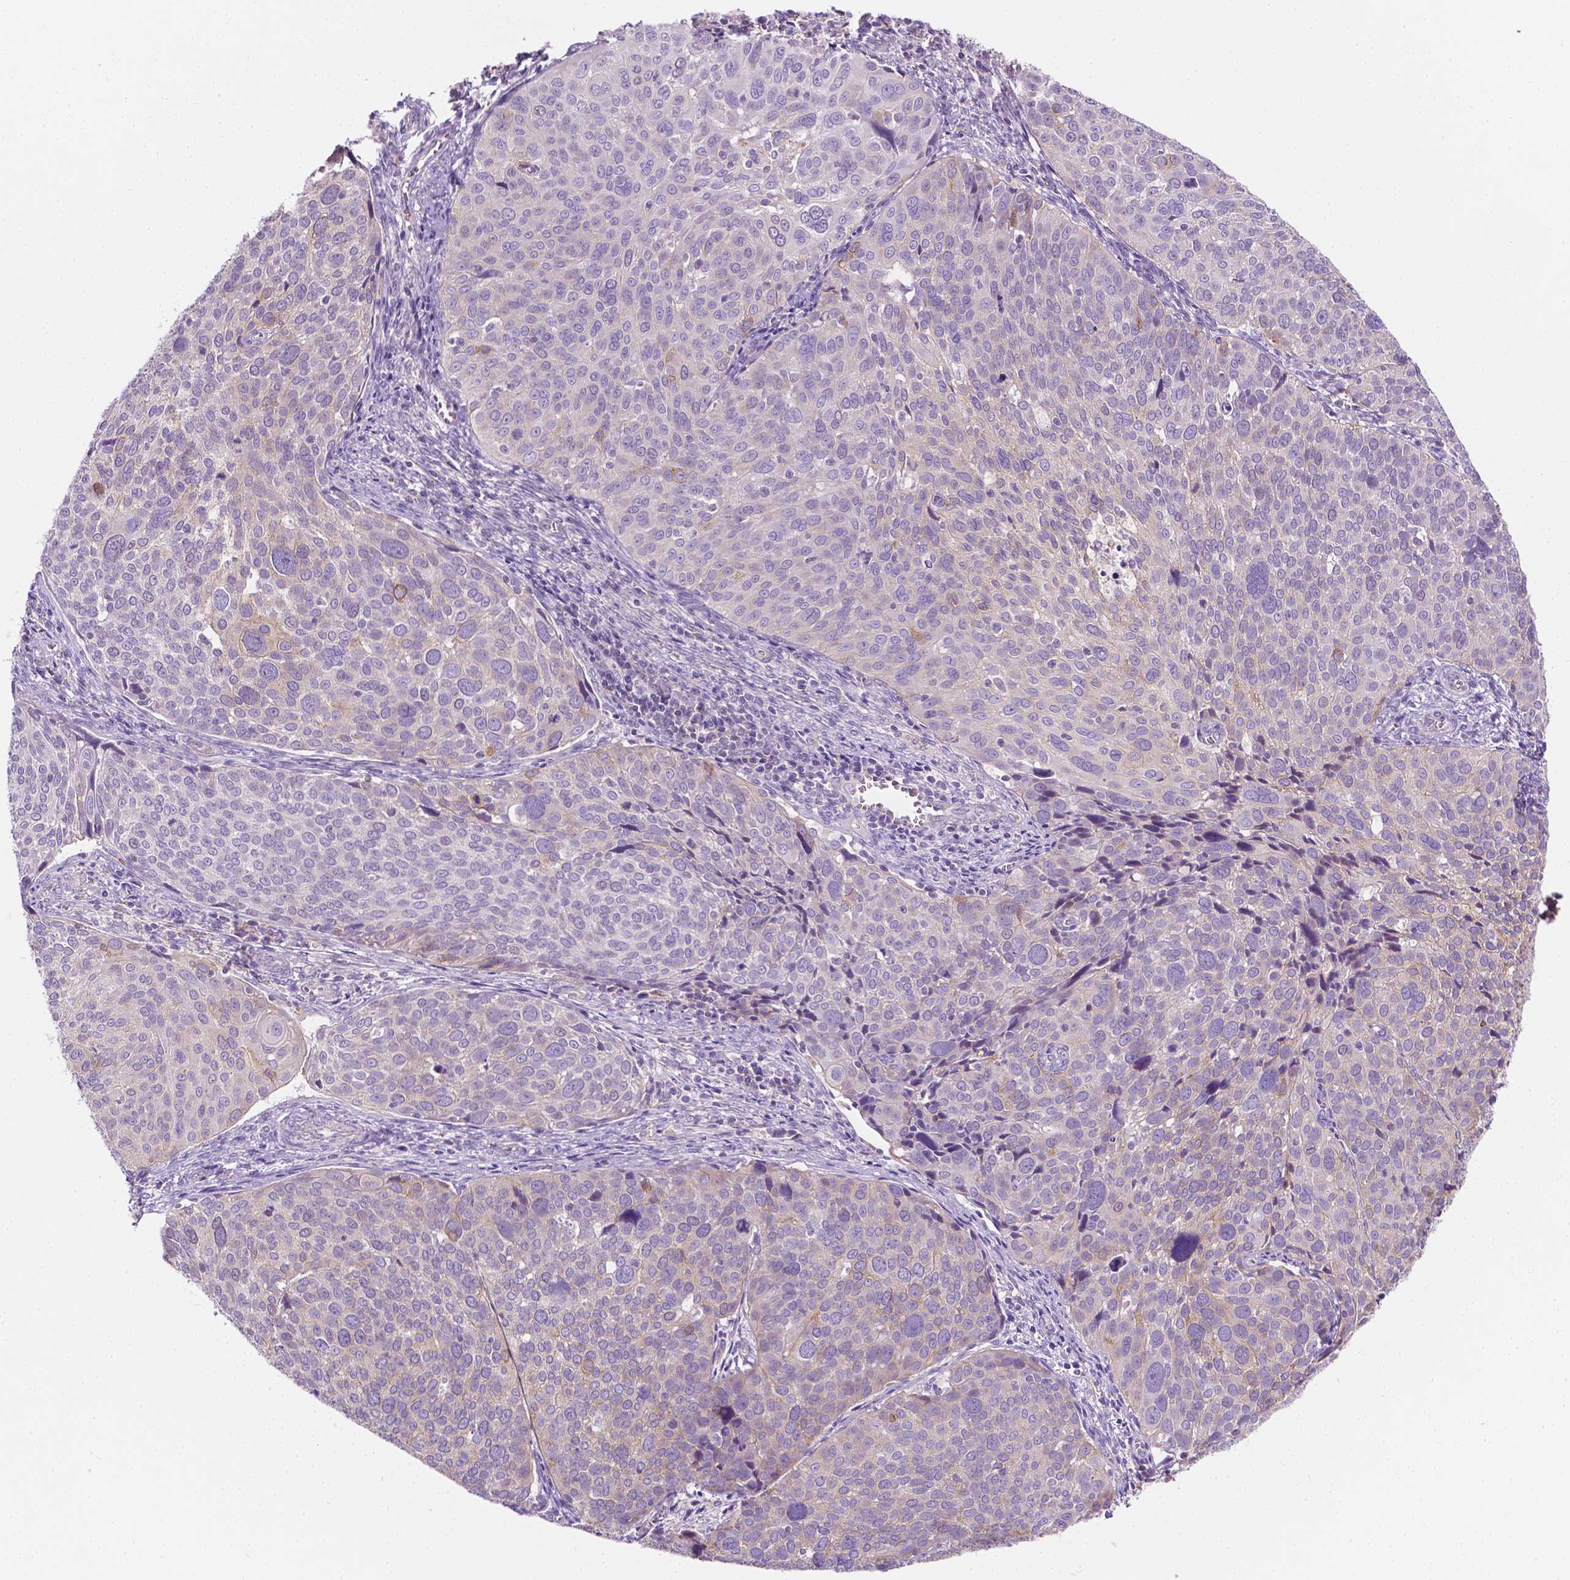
{"staining": {"intensity": "weak", "quantity": "<25%", "location": "cytoplasmic/membranous"}, "tissue": "cervical cancer", "cell_type": "Tumor cells", "image_type": "cancer", "snomed": [{"axis": "morphology", "description": "Squamous cell carcinoma, NOS"}, {"axis": "topography", "description": "Cervix"}], "caption": "The image reveals no staining of tumor cells in cervical cancer (squamous cell carcinoma).", "gene": "NOS1AP", "patient": {"sex": "female", "age": 39}}